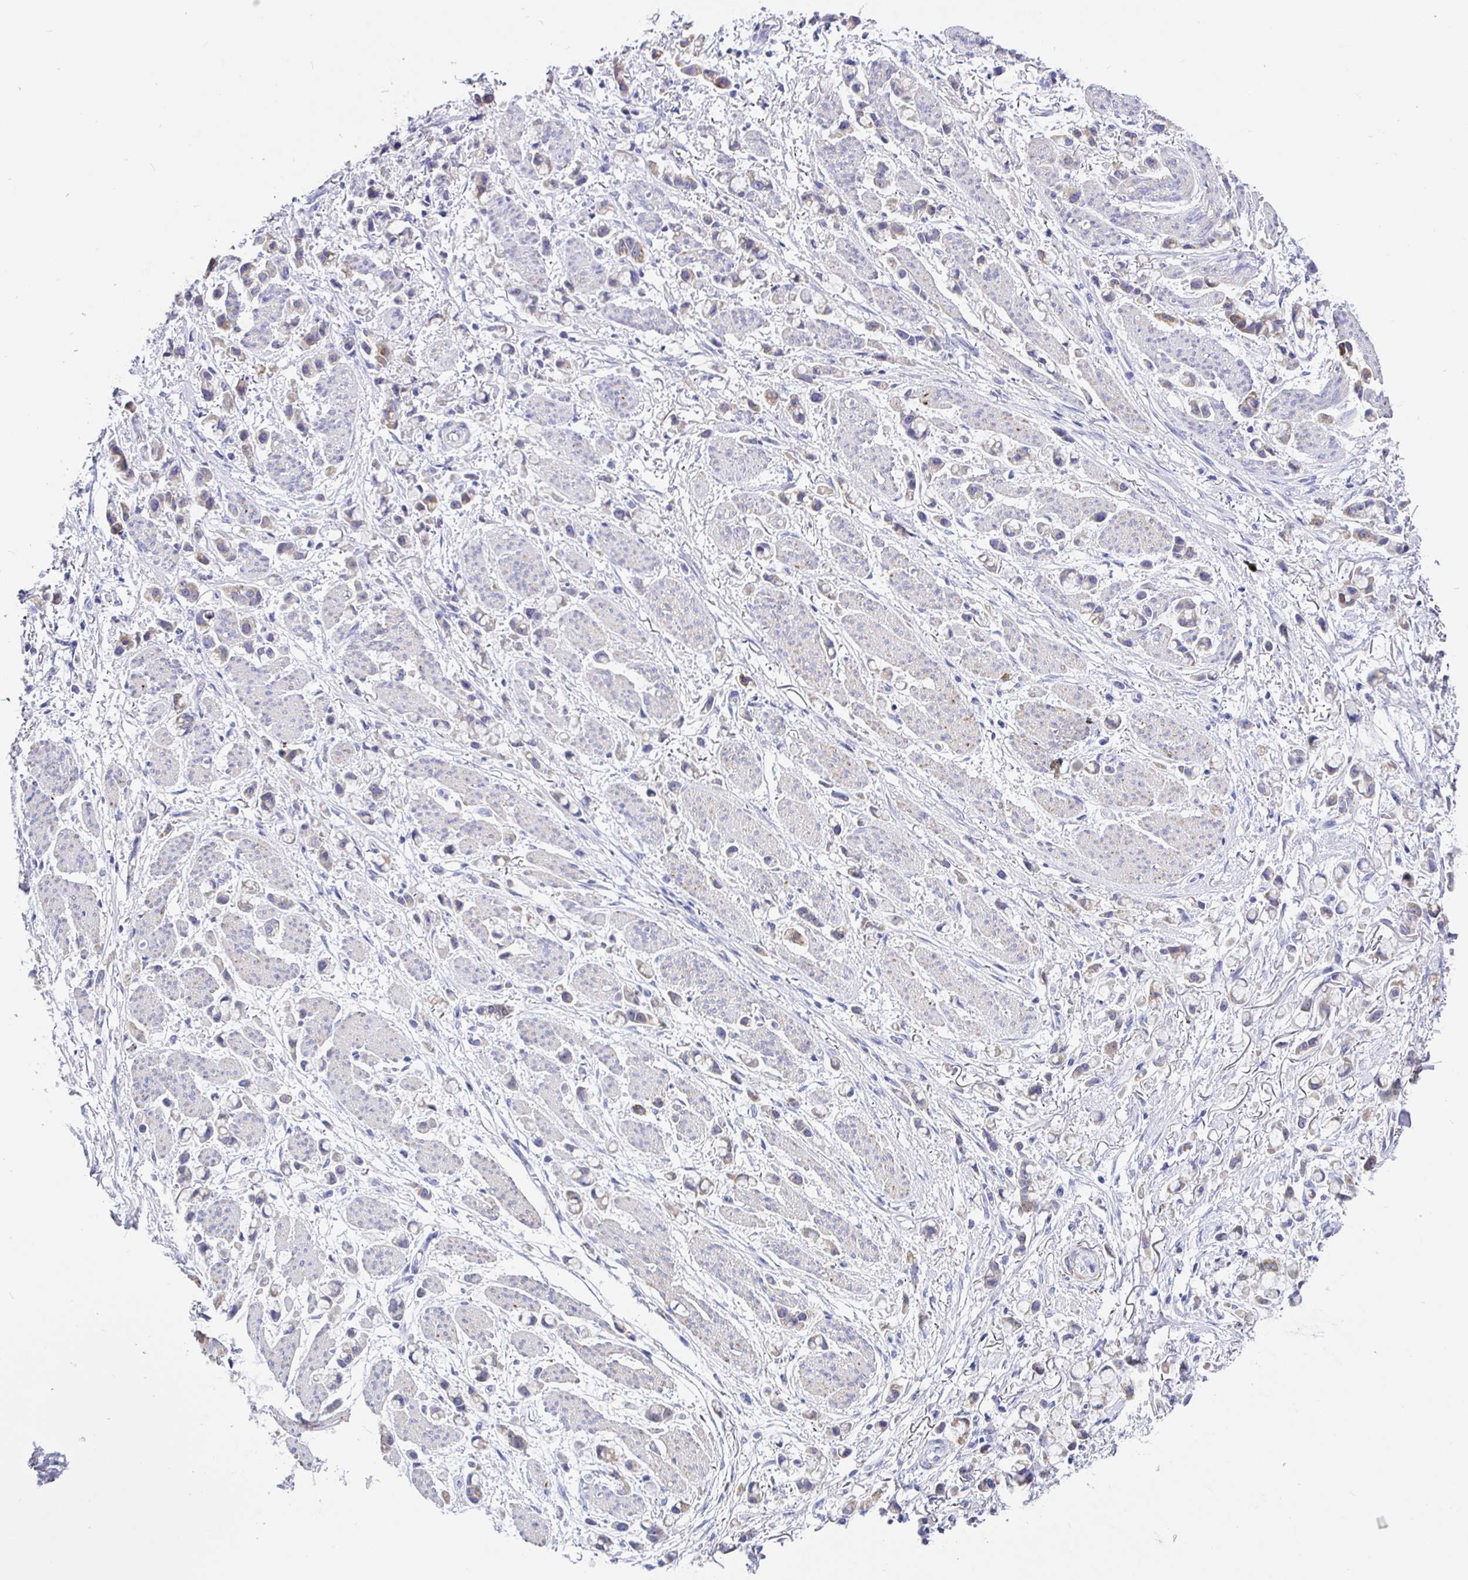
{"staining": {"intensity": "weak", "quantity": "<25%", "location": "cytoplasmic/membranous"}, "tissue": "stomach cancer", "cell_type": "Tumor cells", "image_type": "cancer", "snomed": [{"axis": "morphology", "description": "Adenocarcinoma, NOS"}, {"axis": "topography", "description": "Stomach"}], "caption": "The photomicrograph demonstrates no significant expression in tumor cells of stomach cancer (adenocarcinoma).", "gene": "MAOA", "patient": {"sex": "female", "age": 81}}